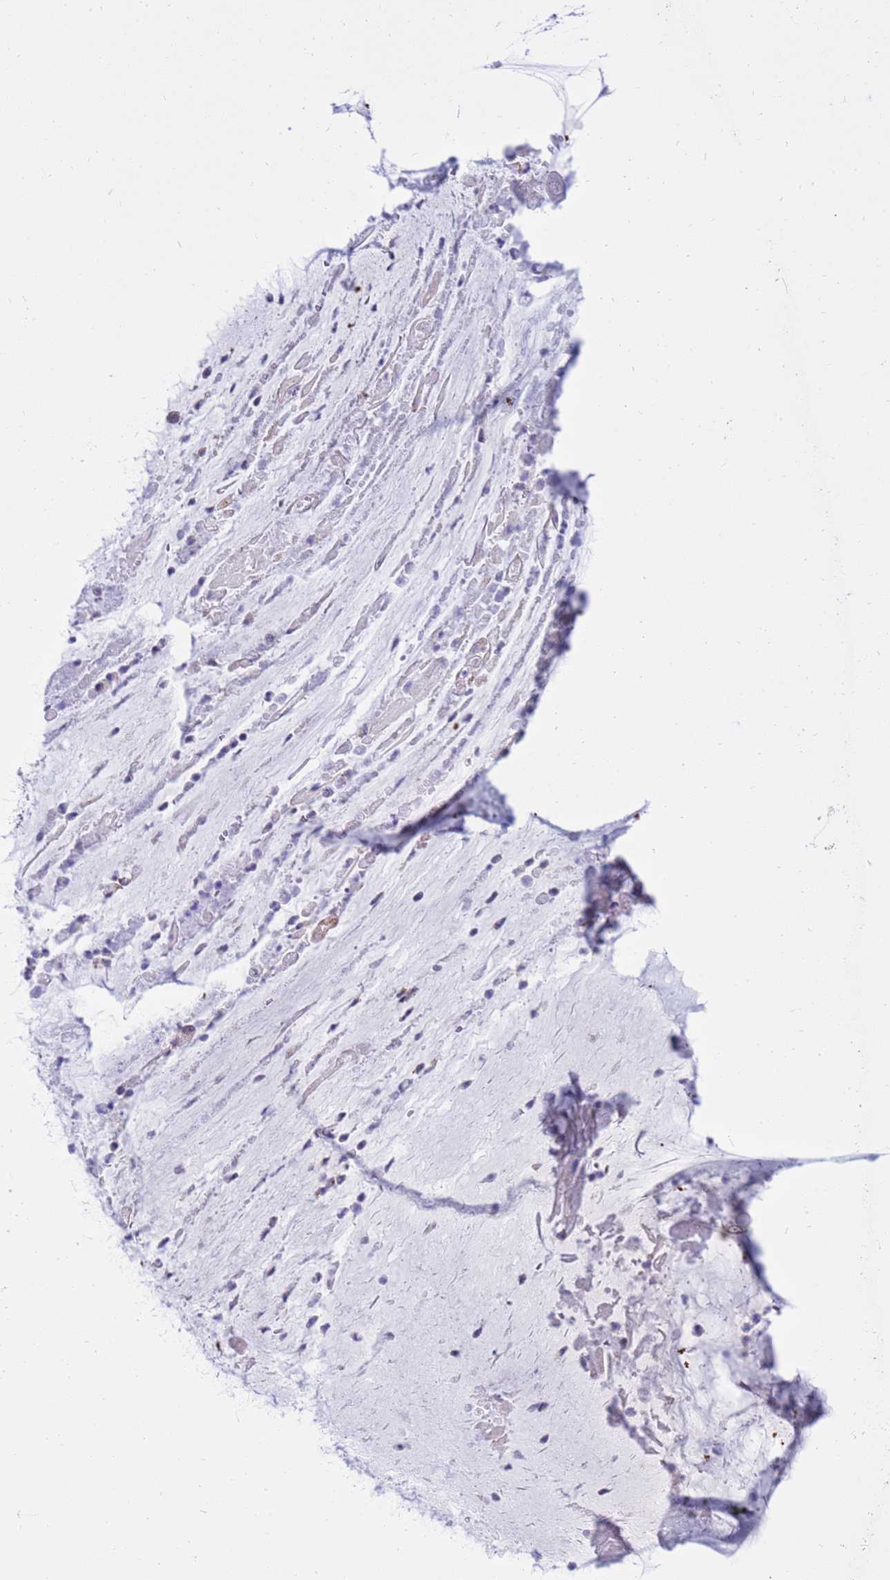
{"staining": {"intensity": "negative", "quantity": "none", "location": "none"}, "tissue": "adipose tissue", "cell_type": "Adipocytes", "image_type": "normal", "snomed": [{"axis": "morphology", "description": "Normal tissue, NOS"}, {"axis": "topography", "description": "Lymph node"}, {"axis": "topography", "description": "Cartilage tissue"}, {"axis": "topography", "description": "Bronchus"}], "caption": "Image shows no significant protein positivity in adipocytes of benign adipose tissue.", "gene": "LRATD1", "patient": {"sex": "male", "age": 63}}